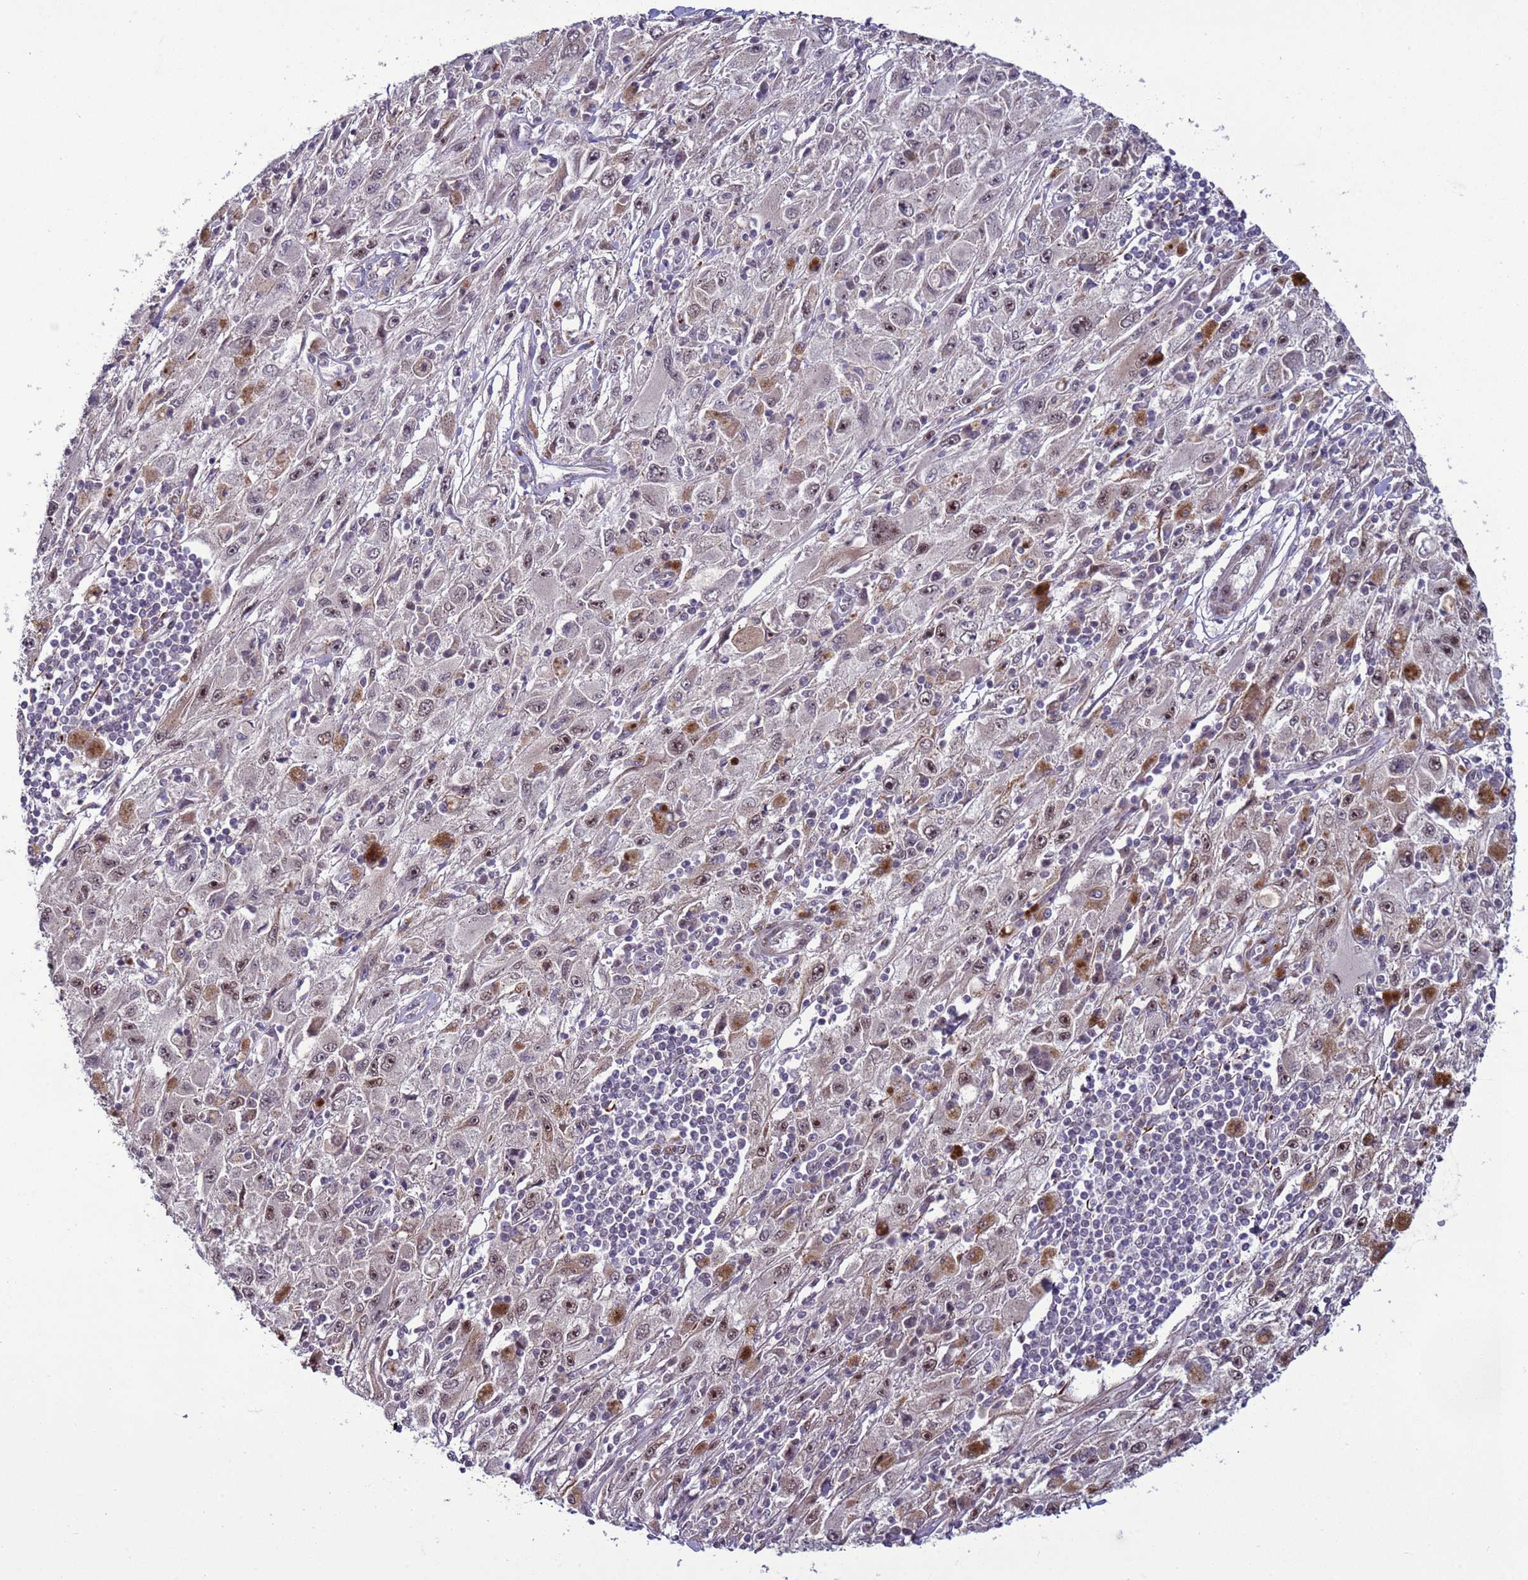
{"staining": {"intensity": "weak", "quantity": "<25%", "location": "cytoplasmic/membranous,nuclear"}, "tissue": "melanoma", "cell_type": "Tumor cells", "image_type": "cancer", "snomed": [{"axis": "morphology", "description": "Malignant melanoma, Metastatic site"}, {"axis": "topography", "description": "Skin"}], "caption": "An image of human malignant melanoma (metastatic site) is negative for staining in tumor cells. Brightfield microscopy of immunohistochemistry stained with DAB (3,3'-diaminobenzidine) (brown) and hematoxylin (blue), captured at high magnification.", "gene": "SHC3", "patient": {"sex": "male", "age": 53}}